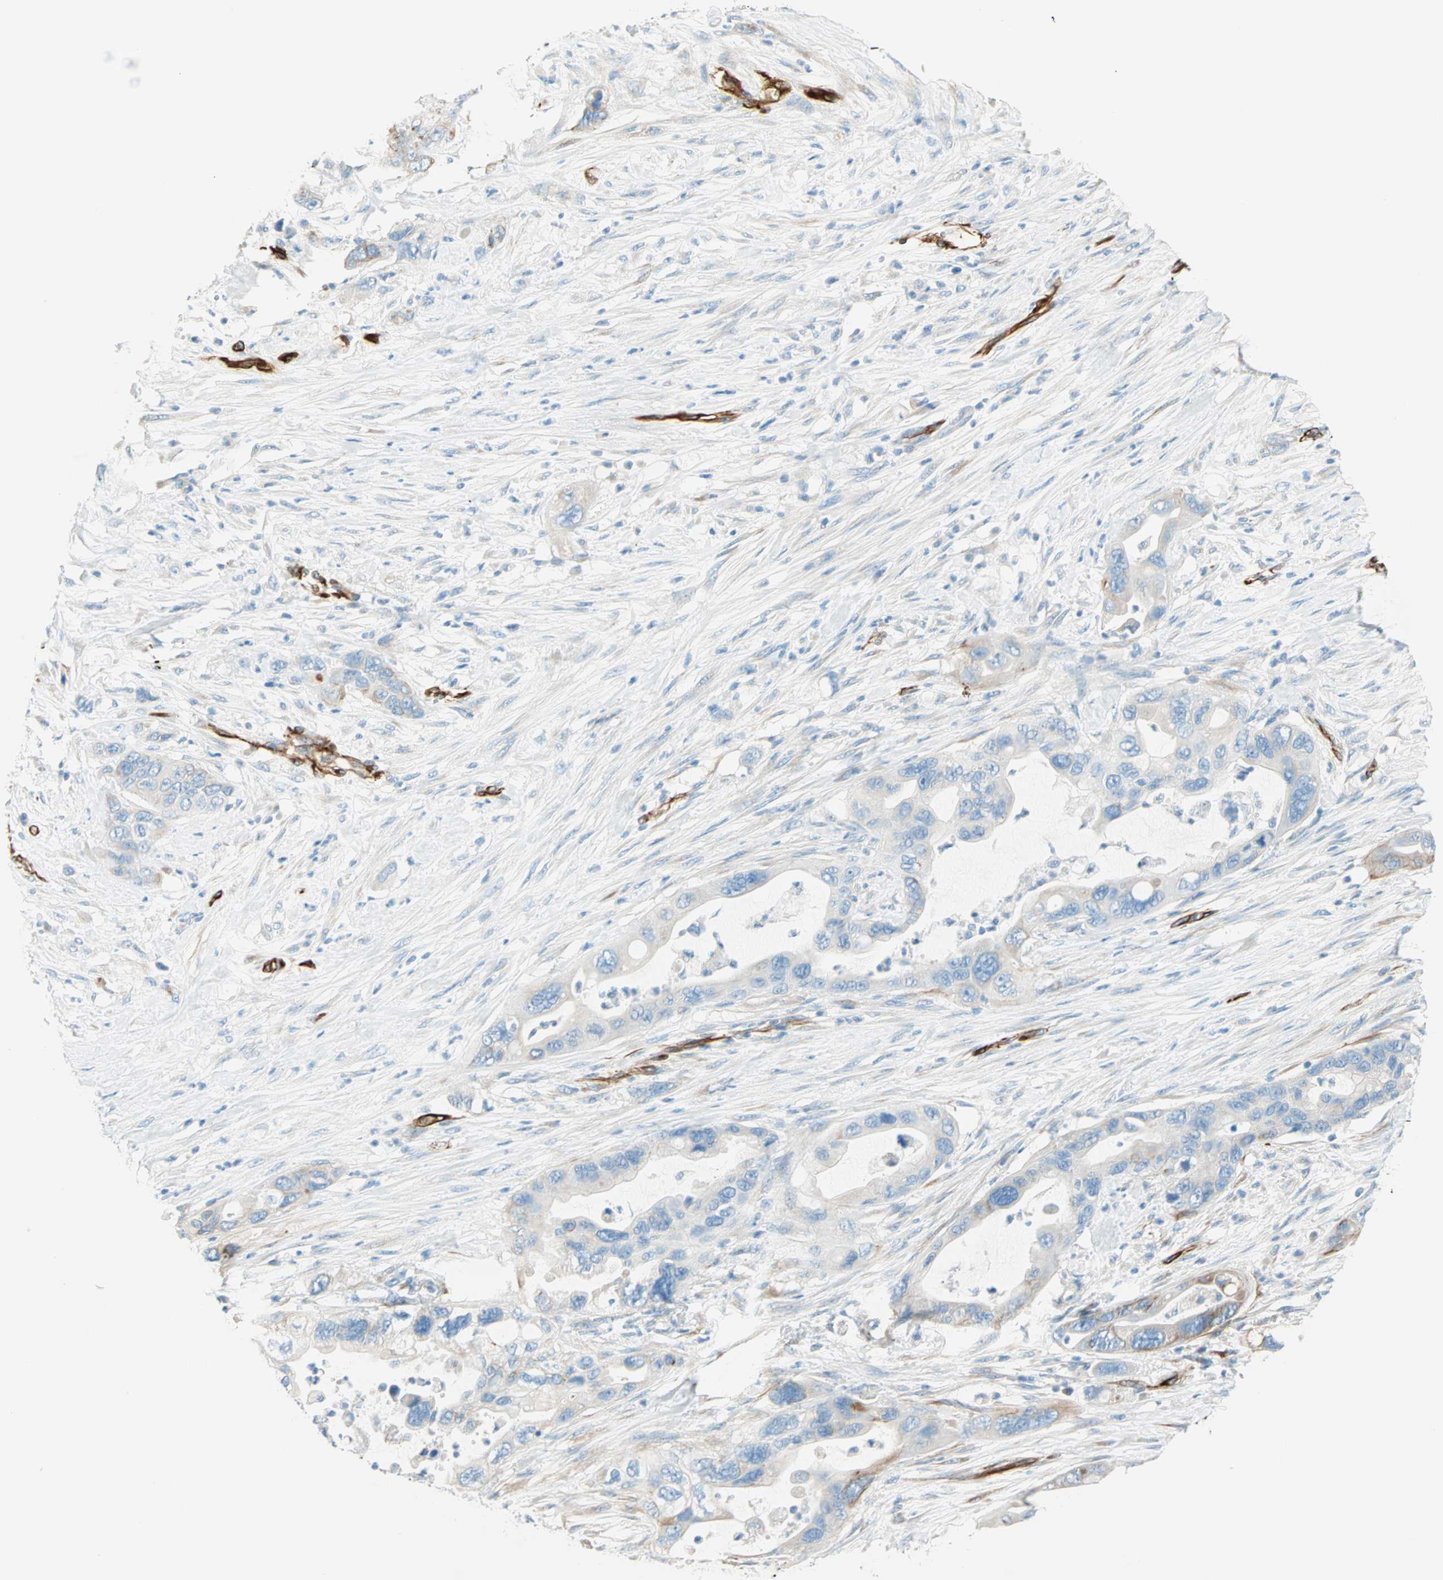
{"staining": {"intensity": "negative", "quantity": "none", "location": "none"}, "tissue": "pancreatic cancer", "cell_type": "Tumor cells", "image_type": "cancer", "snomed": [{"axis": "morphology", "description": "Adenocarcinoma, NOS"}, {"axis": "topography", "description": "Pancreas"}], "caption": "Tumor cells show no significant expression in pancreatic cancer.", "gene": "NES", "patient": {"sex": "female", "age": 71}}